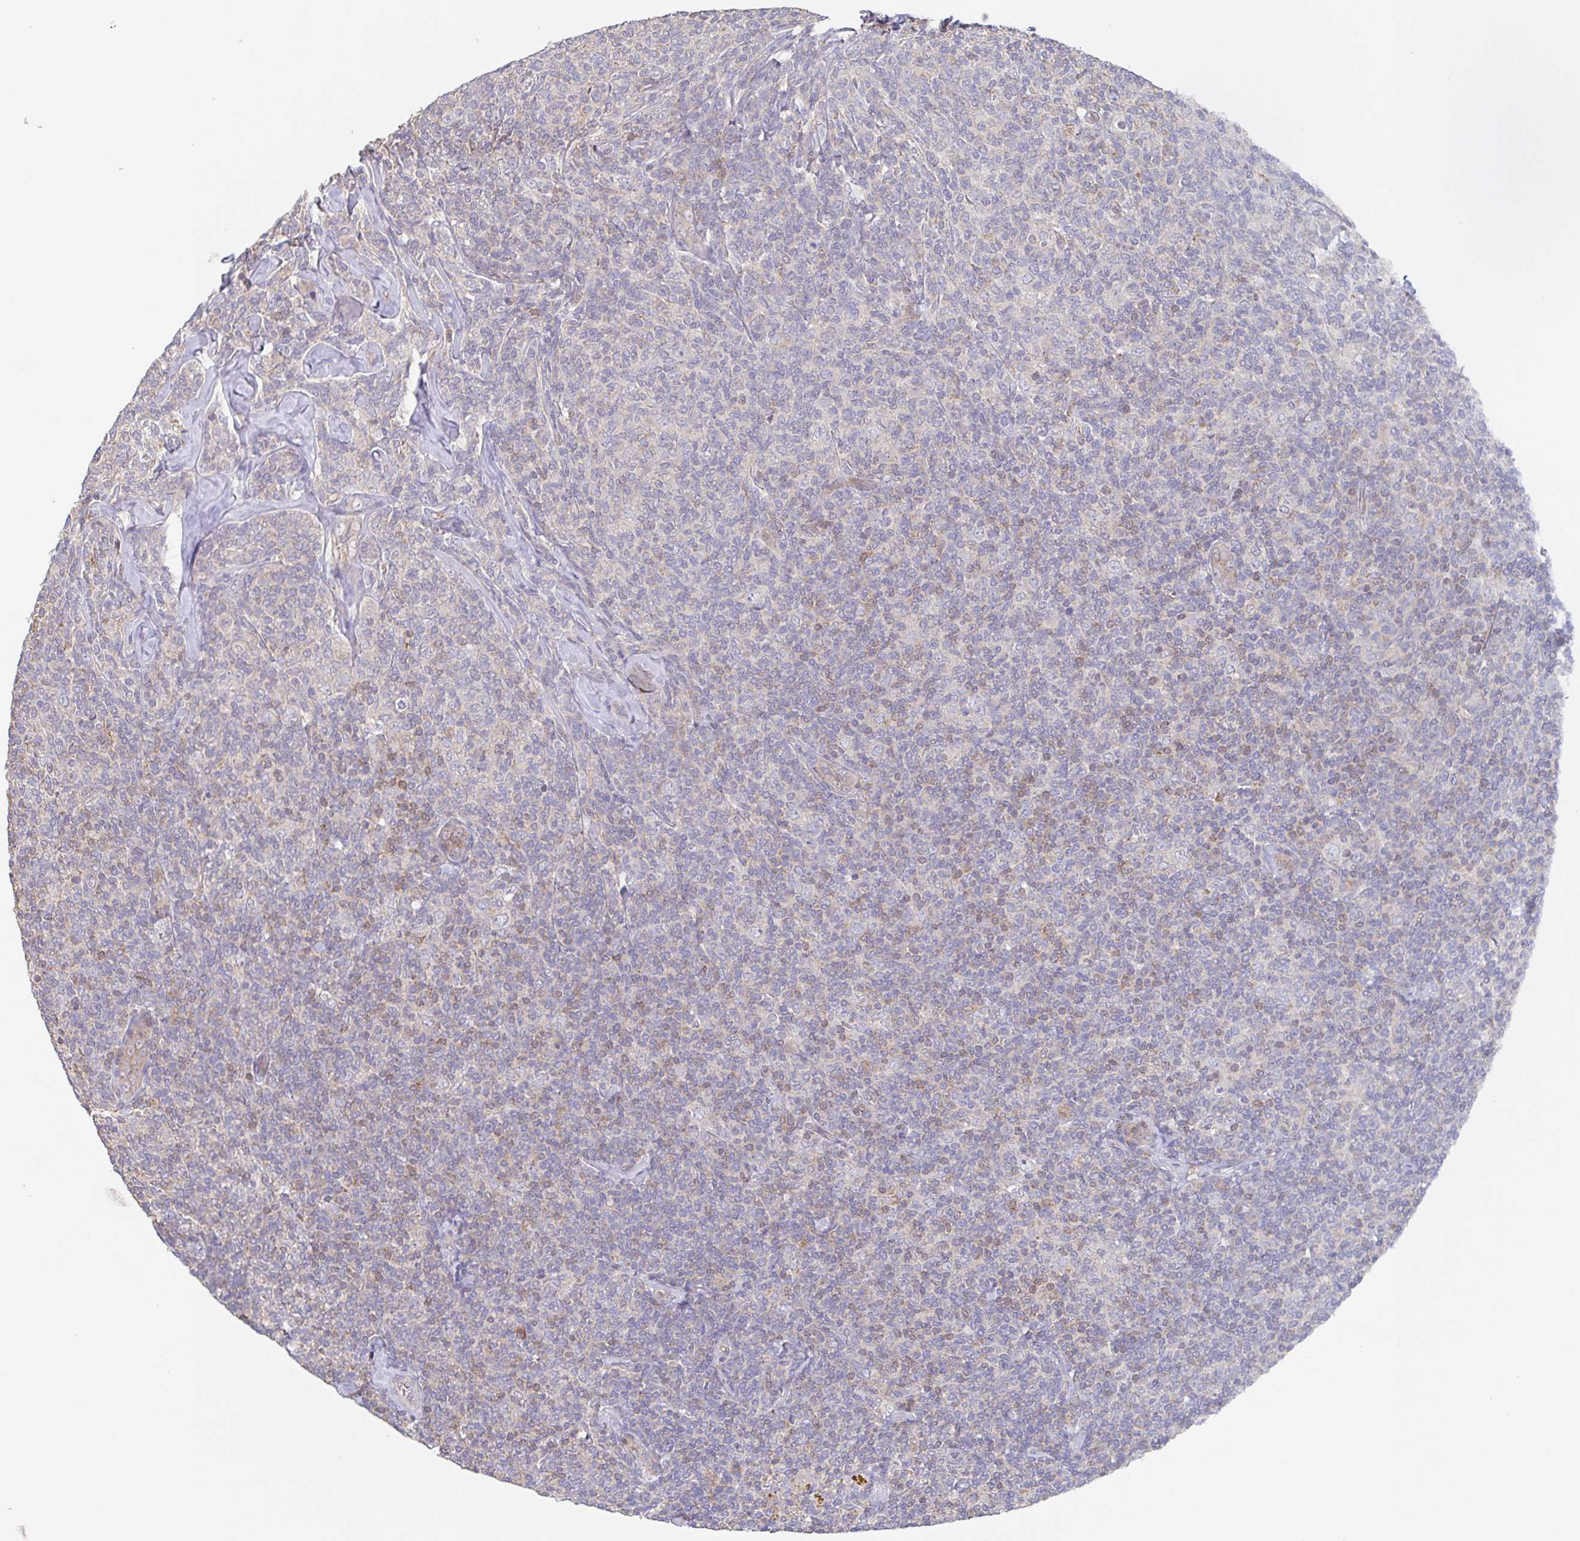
{"staining": {"intensity": "weak", "quantity": "<25%", "location": "cytoplasmic/membranous"}, "tissue": "lymphoma", "cell_type": "Tumor cells", "image_type": "cancer", "snomed": [{"axis": "morphology", "description": "Malignant lymphoma, non-Hodgkin's type, Low grade"}, {"axis": "topography", "description": "Lymph node"}], "caption": "IHC histopathology image of neoplastic tissue: human lymphoma stained with DAB demonstrates no significant protein positivity in tumor cells.", "gene": "AGFG2", "patient": {"sex": "female", "age": 56}}